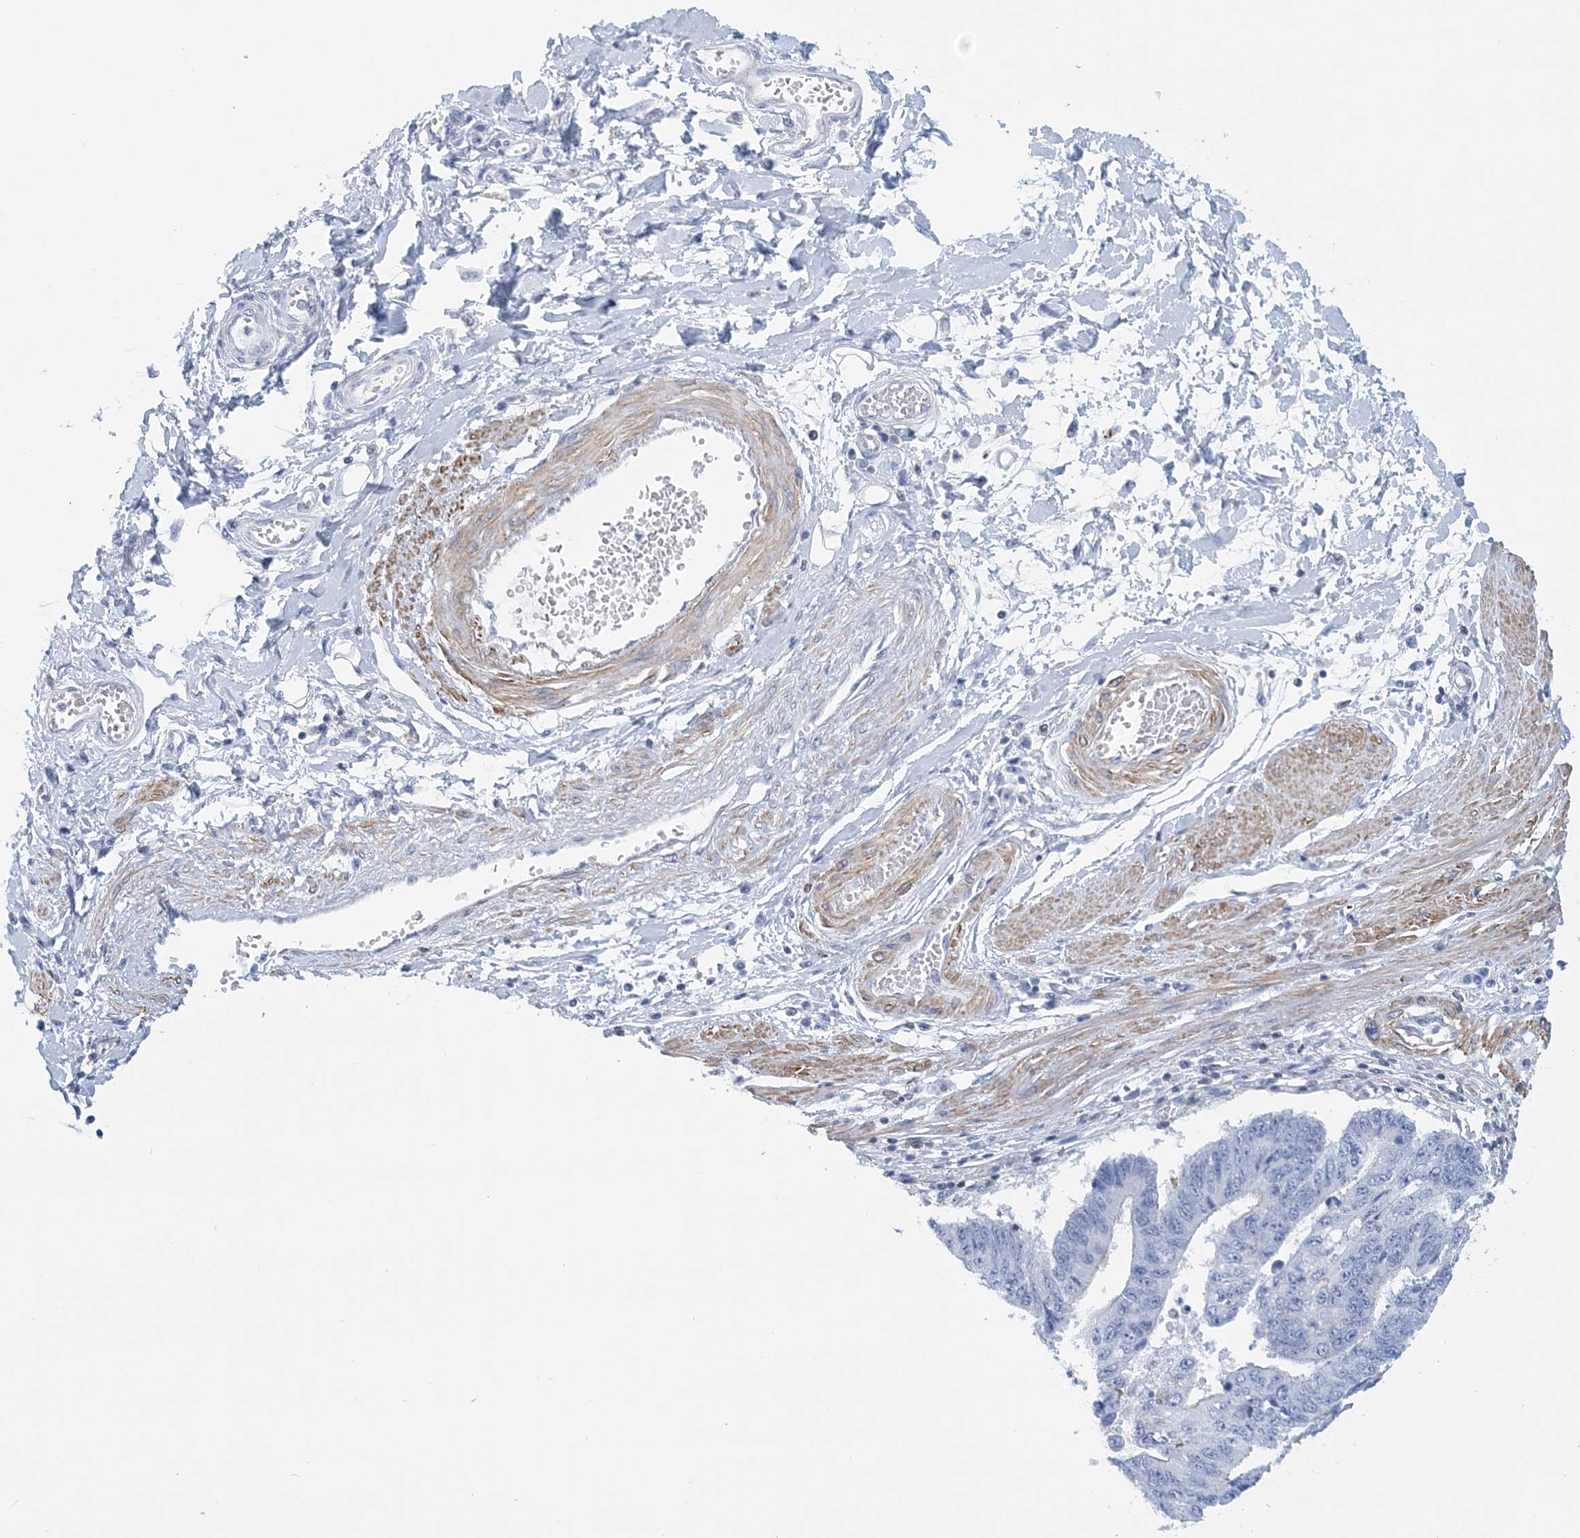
{"staining": {"intensity": "negative", "quantity": "none", "location": "none"}, "tissue": "stomach cancer", "cell_type": "Tumor cells", "image_type": "cancer", "snomed": [{"axis": "morphology", "description": "Adenocarcinoma, NOS"}, {"axis": "topography", "description": "Stomach"}], "caption": "Protein analysis of stomach cancer (adenocarcinoma) exhibits no significant staining in tumor cells.", "gene": "C11orf21", "patient": {"sex": "male", "age": 59}}